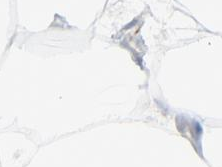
{"staining": {"intensity": "negative", "quantity": "none", "location": "none"}, "tissue": "adipose tissue", "cell_type": "Adipocytes", "image_type": "normal", "snomed": [{"axis": "morphology", "description": "Normal tissue, NOS"}, {"axis": "morphology", "description": "Duct carcinoma"}, {"axis": "topography", "description": "Breast"}, {"axis": "topography", "description": "Adipose tissue"}], "caption": "The micrograph shows no significant staining in adipocytes of adipose tissue. (Brightfield microscopy of DAB immunohistochemistry at high magnification).", "gene": "BIRC3", "patient": {"sex": "female", "age": 37}}